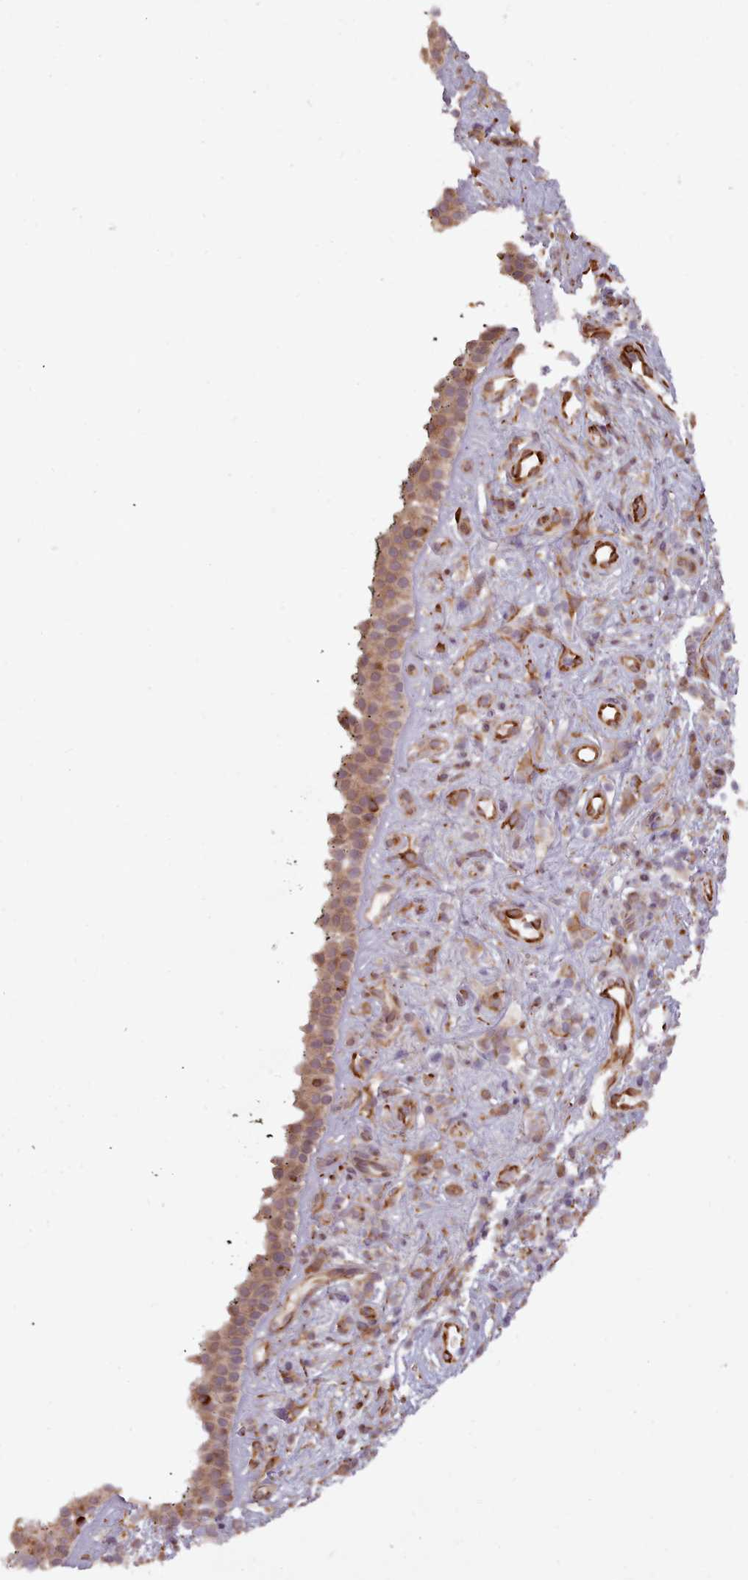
{"staining": {"intensity": "moderate", "quantity": ">75%", "location": "cytoplasmic/membranous"}, "tissue": "nasopharynx", "cell_type": "Respiratory epithelial cells", "image_type": "normal", "snomed": [{"axis": "morphology", "description": "Normal tissue, NOS"}, {"axis": "morphology", "description": "Squamous cell carcinoma, NOS"}, {"axis": "topography", "description": "Nasopharynx"}, {"axis": "topography", "description": "Head-Neck"}], "caption": "DAB (3,3'-diaminobenzidine) immunohistochemical staining of normal nasopharynx demonstrates moderate cytoplasmic/membranous protein expression in approximately >75% of respiratory epithelial cells.", "gene": "GBGT1", "patient": {"sex": "male", "age": 85}}